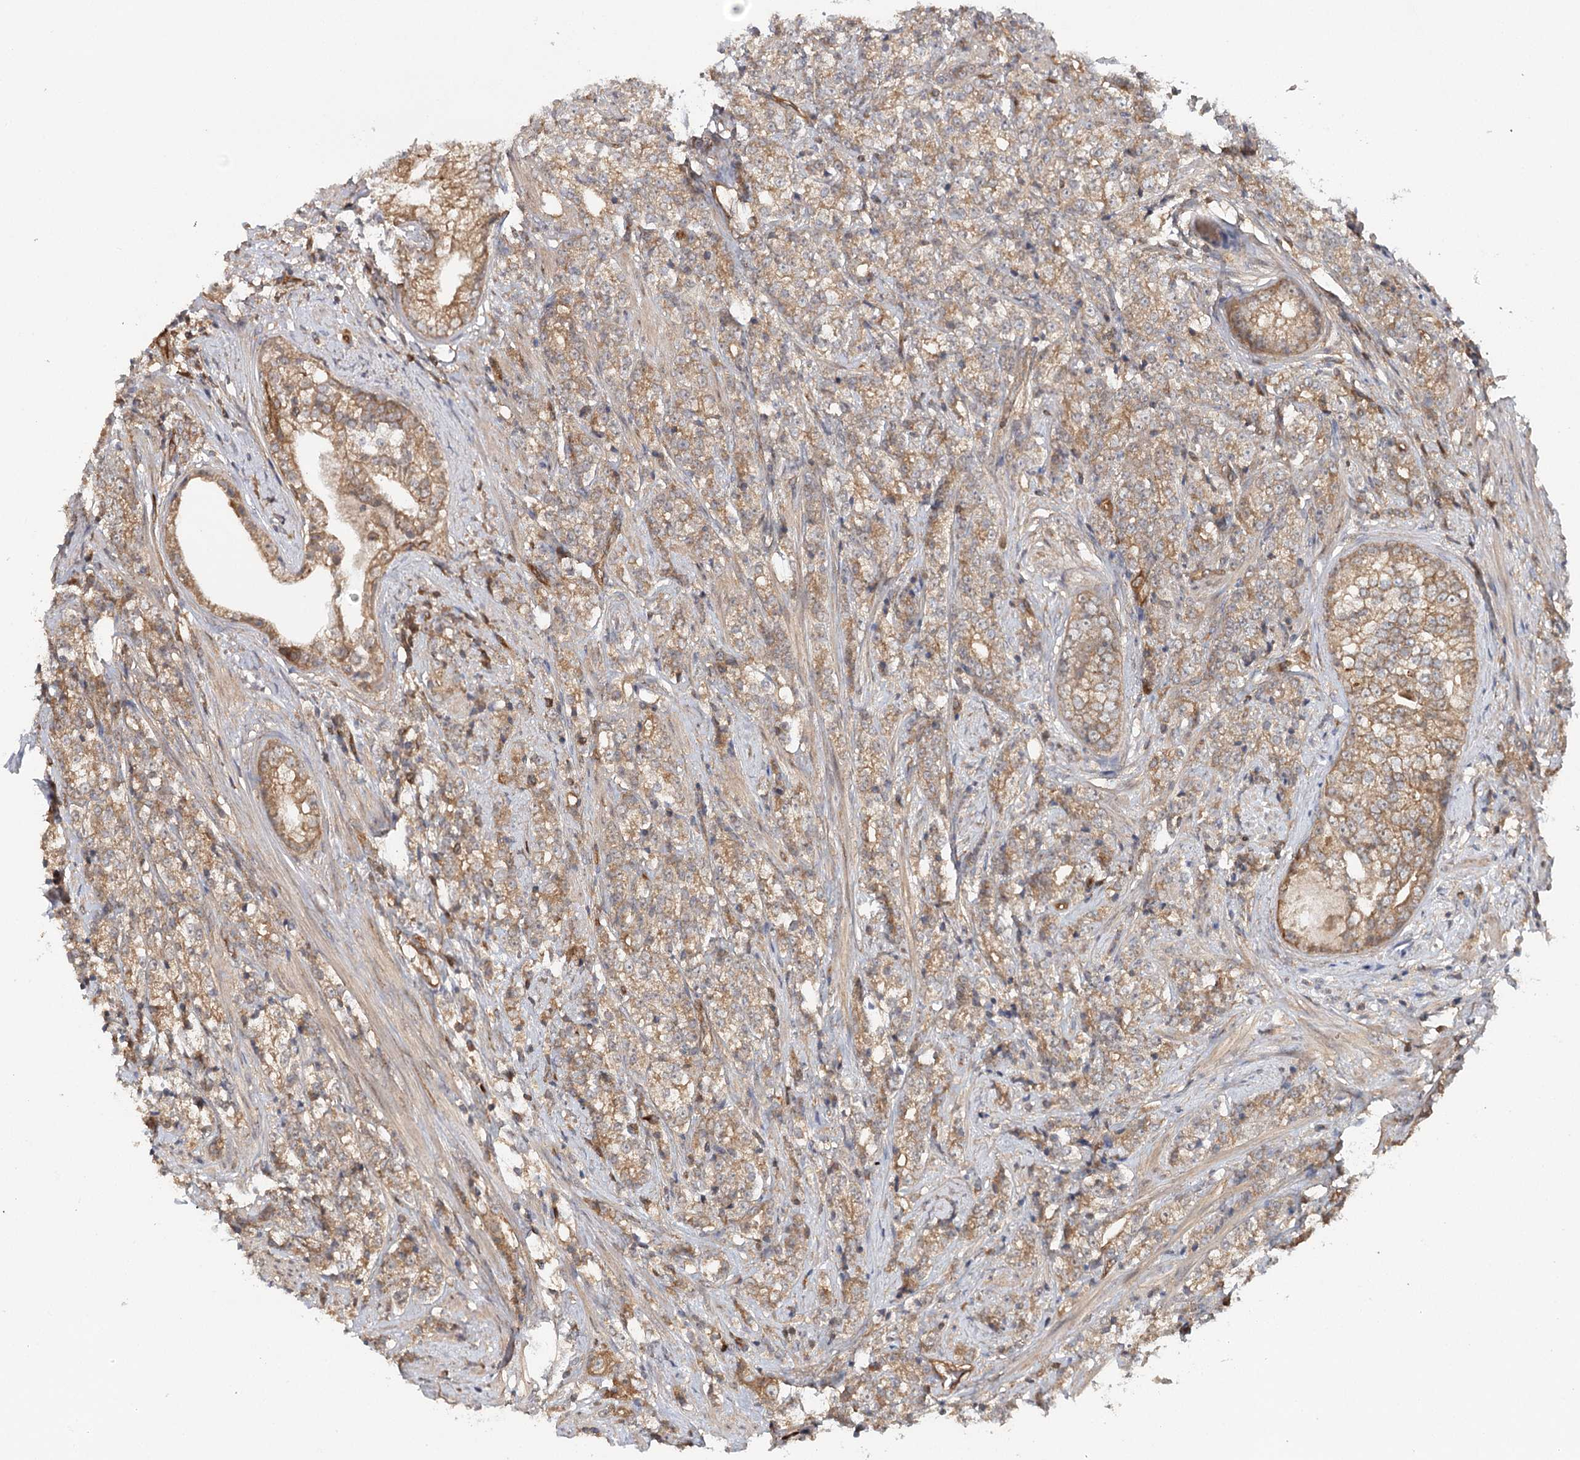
{"staining": {"intensity": "moderate", "quantity": ">75%", "location": "cytoplasmic/membranous"}, "tissue": "prostate cancer", "cell_type": "Tumor cells", "image_type": "cancer", "snomed": [{"axis": "morphology", "description": "Adenocarcinoma, High grade"}, {"axis": "topography", "description": "Prostate"}], "caption": "The micrograph reveals a brown stain indicating the presence of a protein in the cytoplasmic/membranous of tumor cells in prostate cancer. The staining was performed using DAB to visualize the protein expression in brown, while the nuclei were stained in blue with hematoxylin (Magnification: 20x).", "gene": "BCR", "patient": {"sex": "male", "age": 69}}